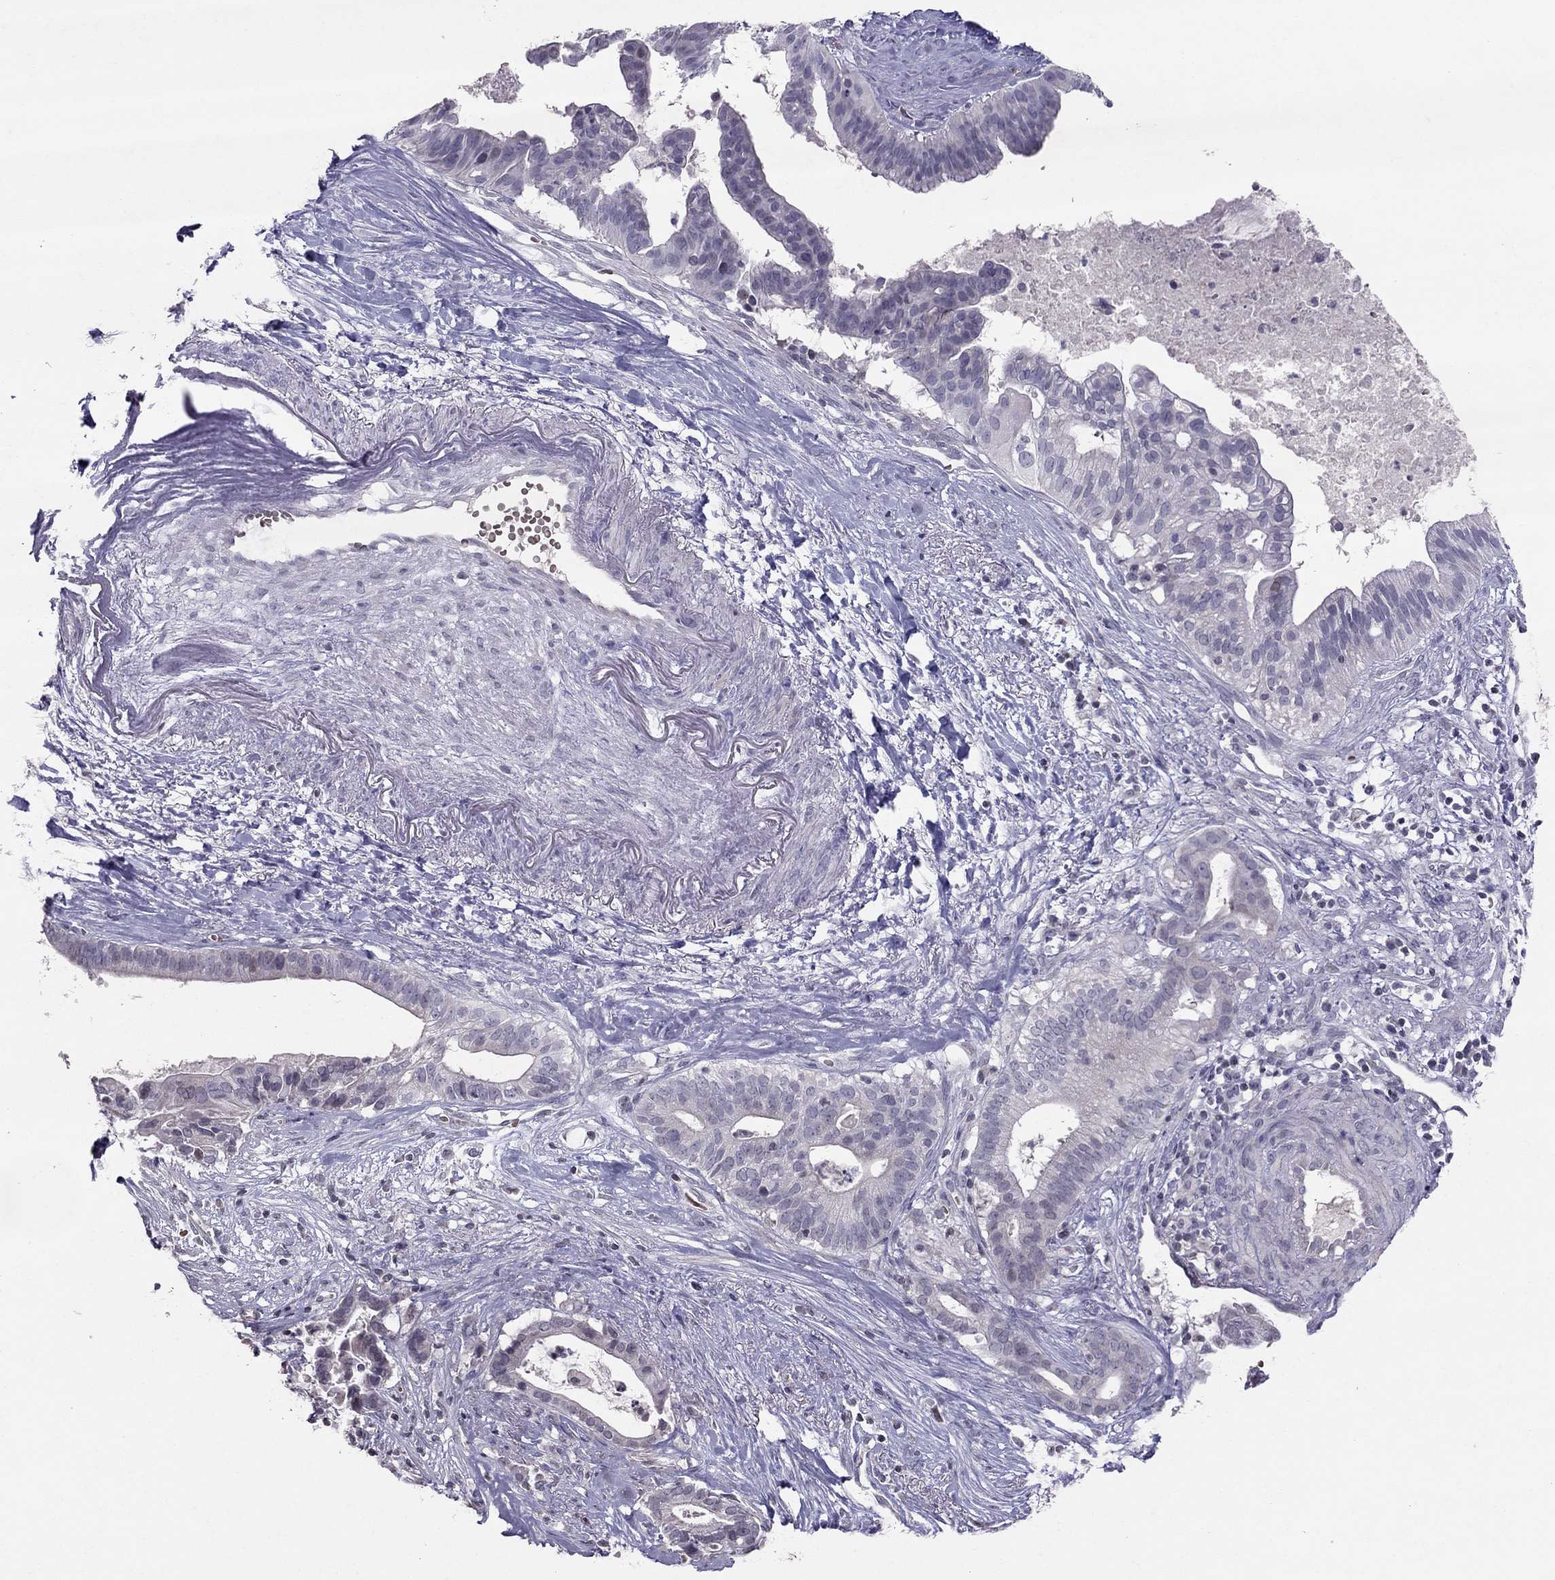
{"staining": {"intensity": "negative", "quantity": "none", "location": "none"}, "tissue": "pancreatic cancer", "cell_type": "Tumor cells", "image_type": "cancer", "snomed": [{"axis": "morphology", "description": "Adenocarcinoma, NOS"}, {"axis": "topography", "description": "Pancreas"}], "caption": "DAB immunohistochemical staining of adenocarcinoma (pancreatic) displays no significant positivity in tumor cells.", "gene": "TSHB", "patient": {"sex": "male", "age": 61}}